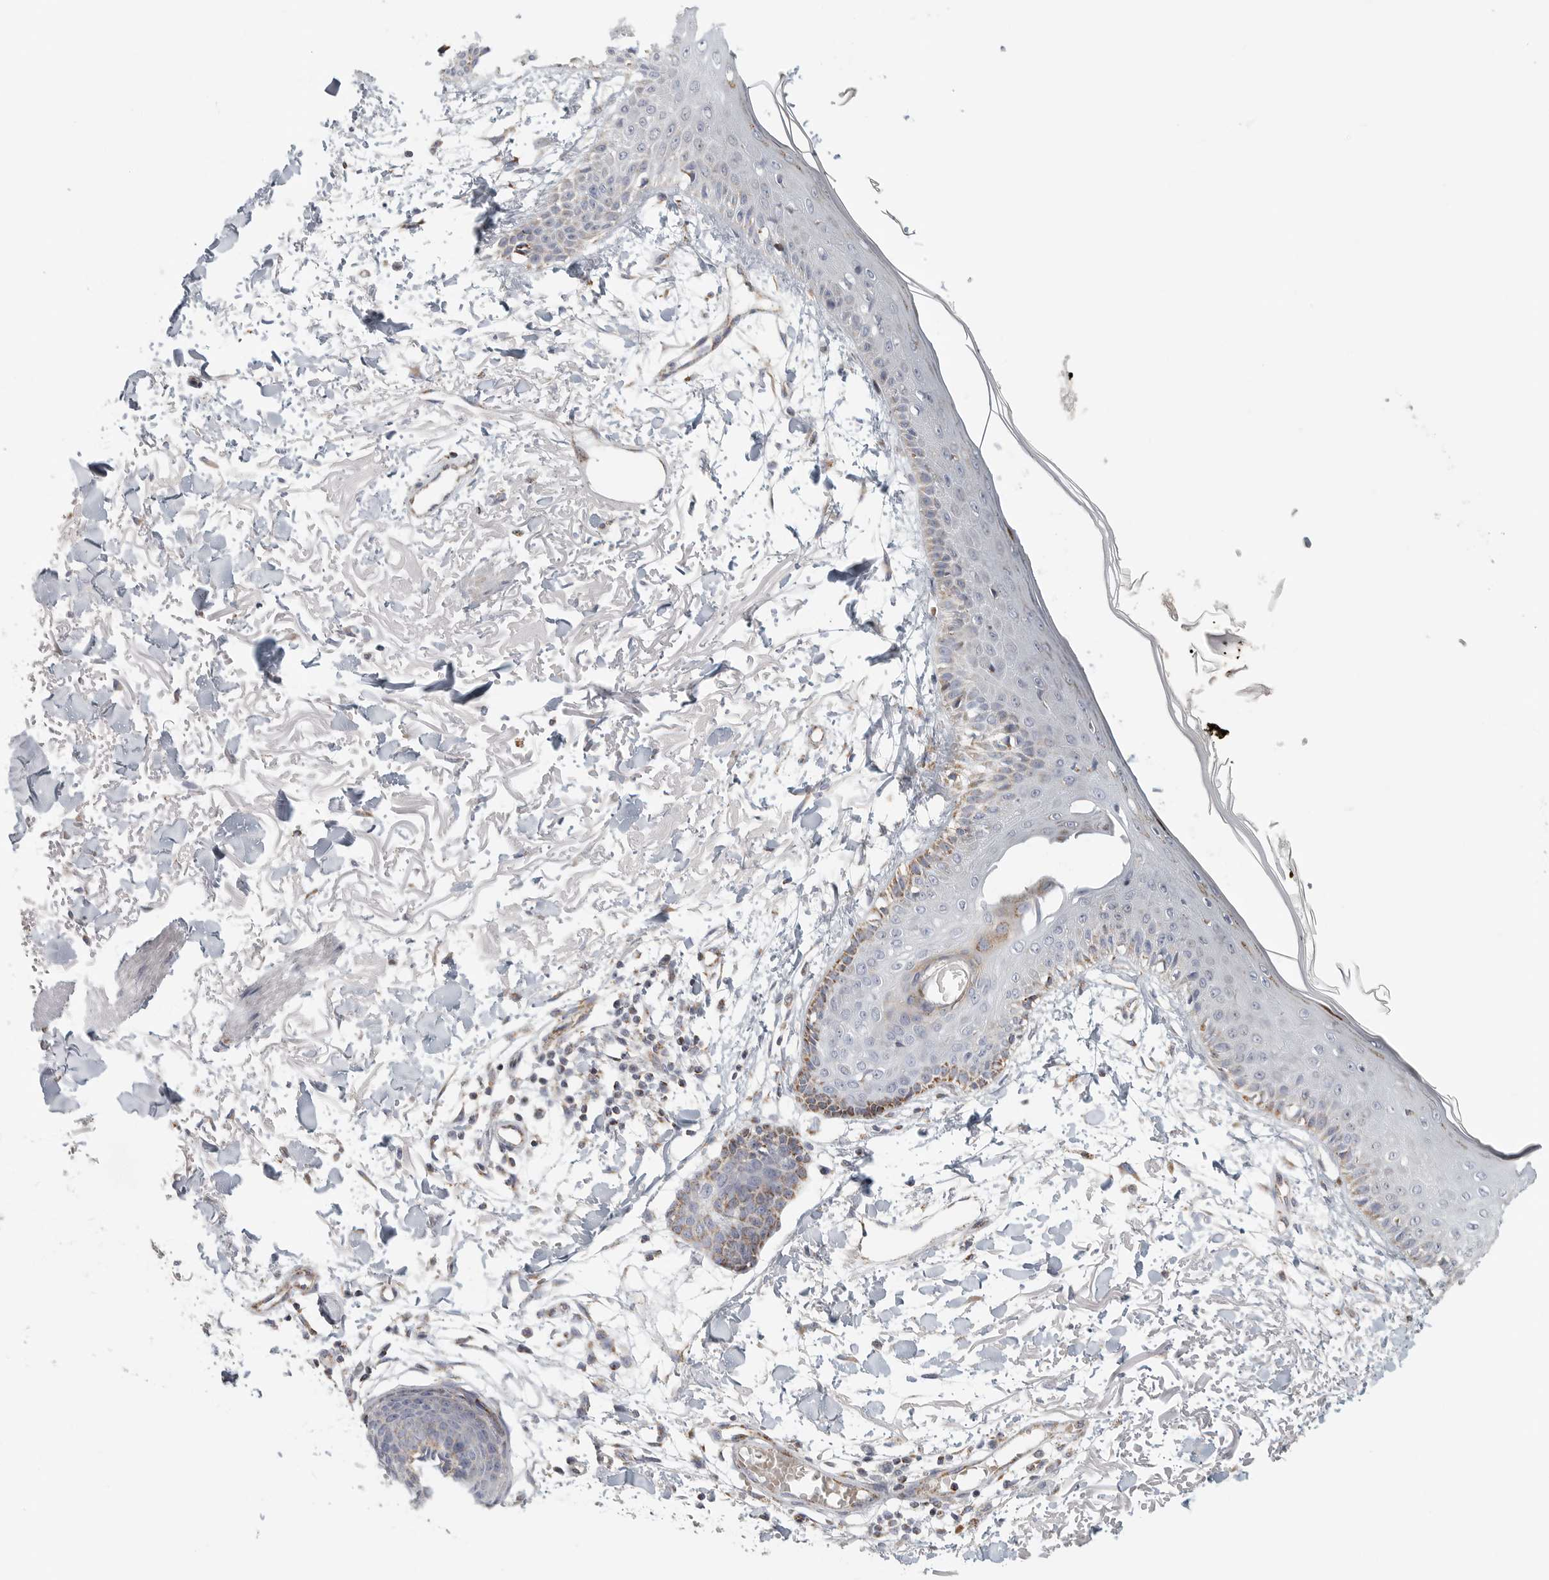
{"staining": {"intensity": "negative", "quantity": "none", "location": "none"}, "tissue": "skin", "cell_type": "Fibroblasts", "image_type": "normal", "snomed": [{"axis": "morphology", "description": "Normal tissue, NOS"}, {"axis": "morphology", "description": "Squamous cell carcinoma, NOS"}, {"axis": "topography", "description": "Skin"}, {"axis": "topography", "description": "Peripheral nerve tissue"}], "caption": "Fibroblasts are negative for protein expression in benign human skin. (DAB IHC visualized using brightfield microscopy, high magnification).", "gene": "SLC25A26", "patient": {"sex": "male", "age": 83}}